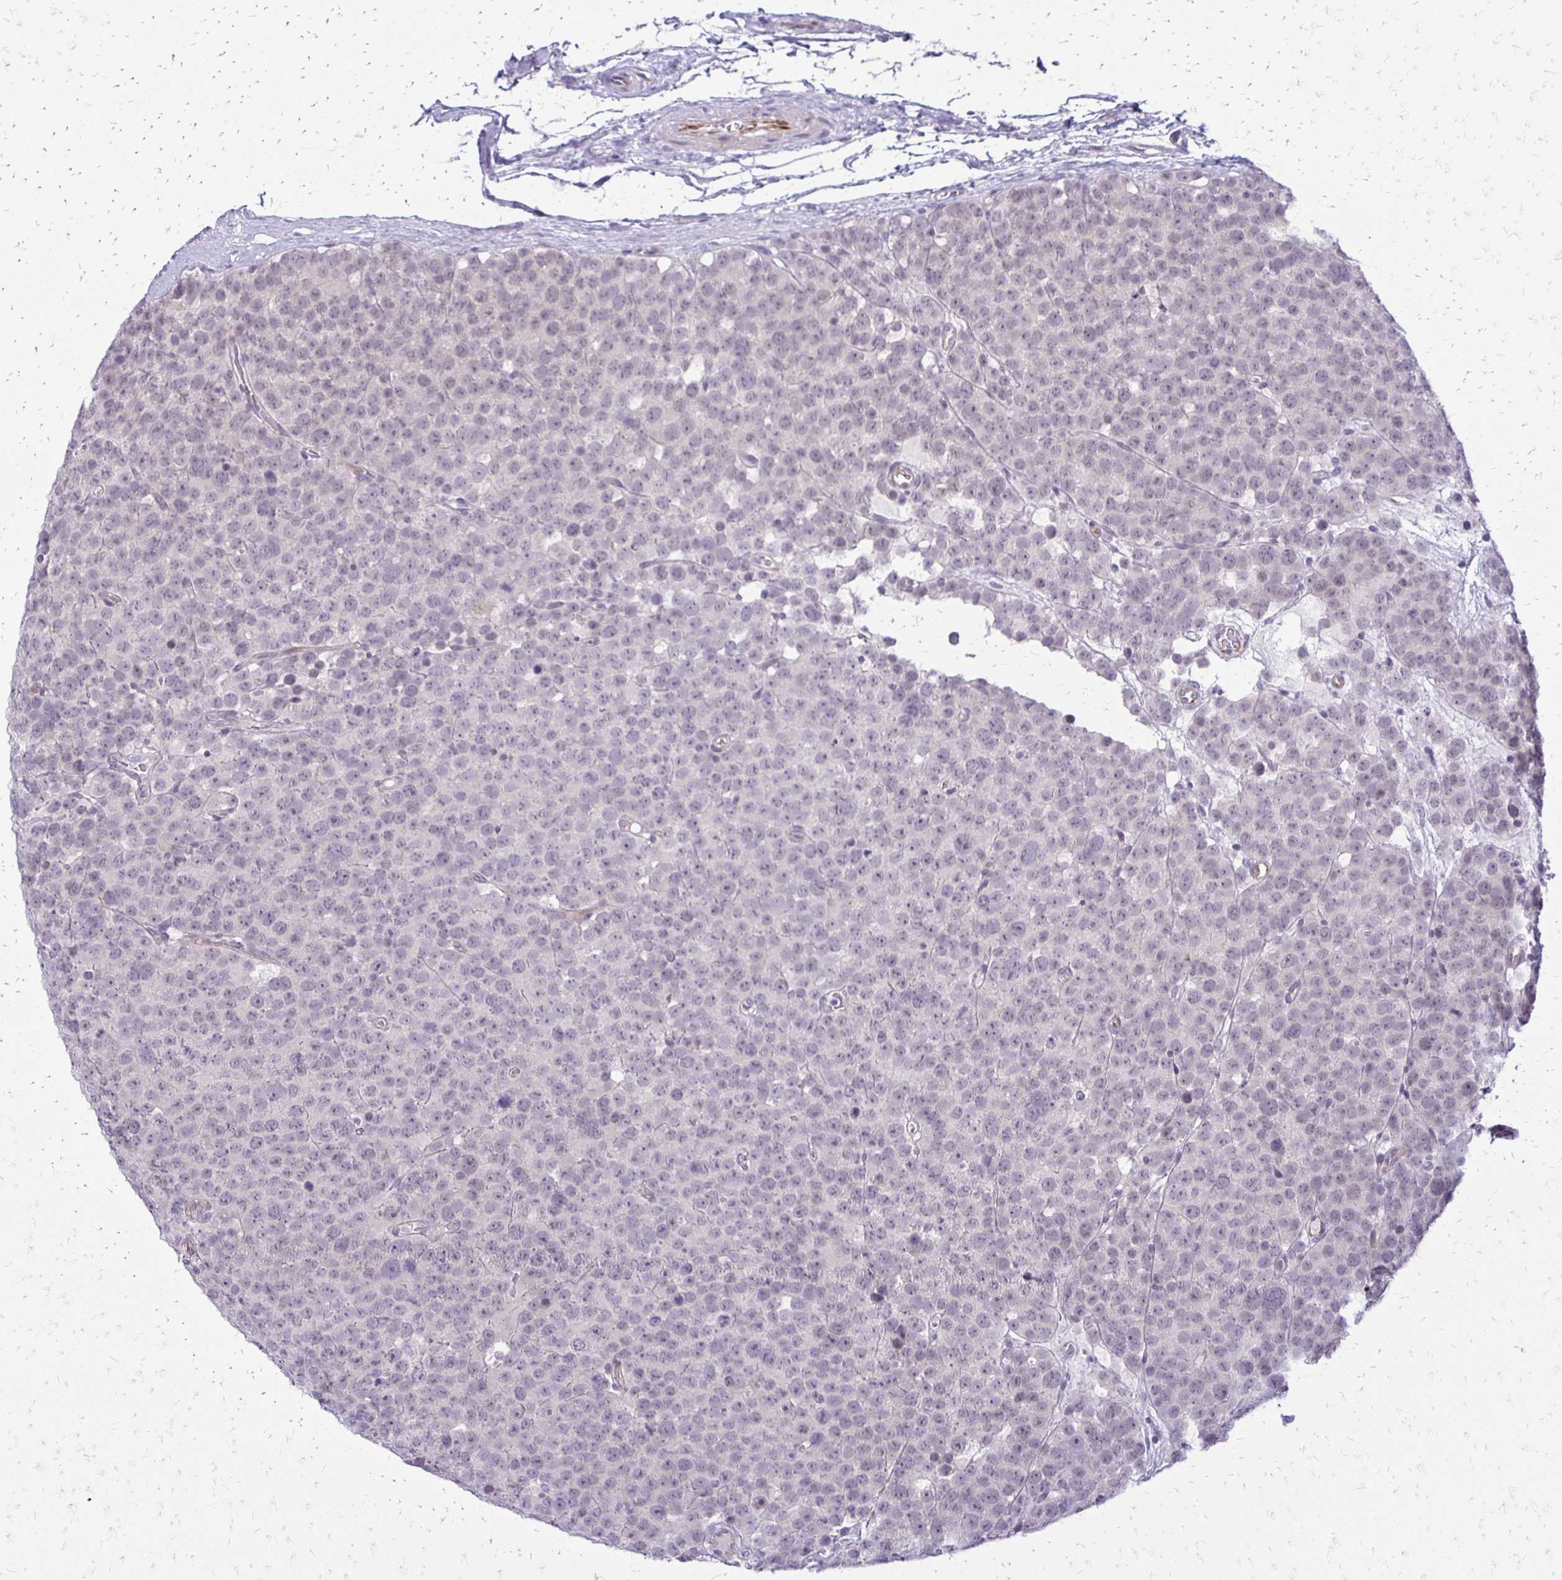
{"staining": {"intensity": "negative", "quantity": "none", "location": "none"}, "tissue": "testis cancer", "cell_type": "Tumor cells", "image_type": "cancer", "snomed": [{"axis": "morphology", "description": "Seminoma, NOS"}, {"axis": "topography", "description": "Testis"}], "caption": "An IHC photomicrograph of testis seminoma is shown. There is no staining in tumor cells of testis seminoma.", "gene": "EPYC", "patient": {"sex": "male", "age": 71}}